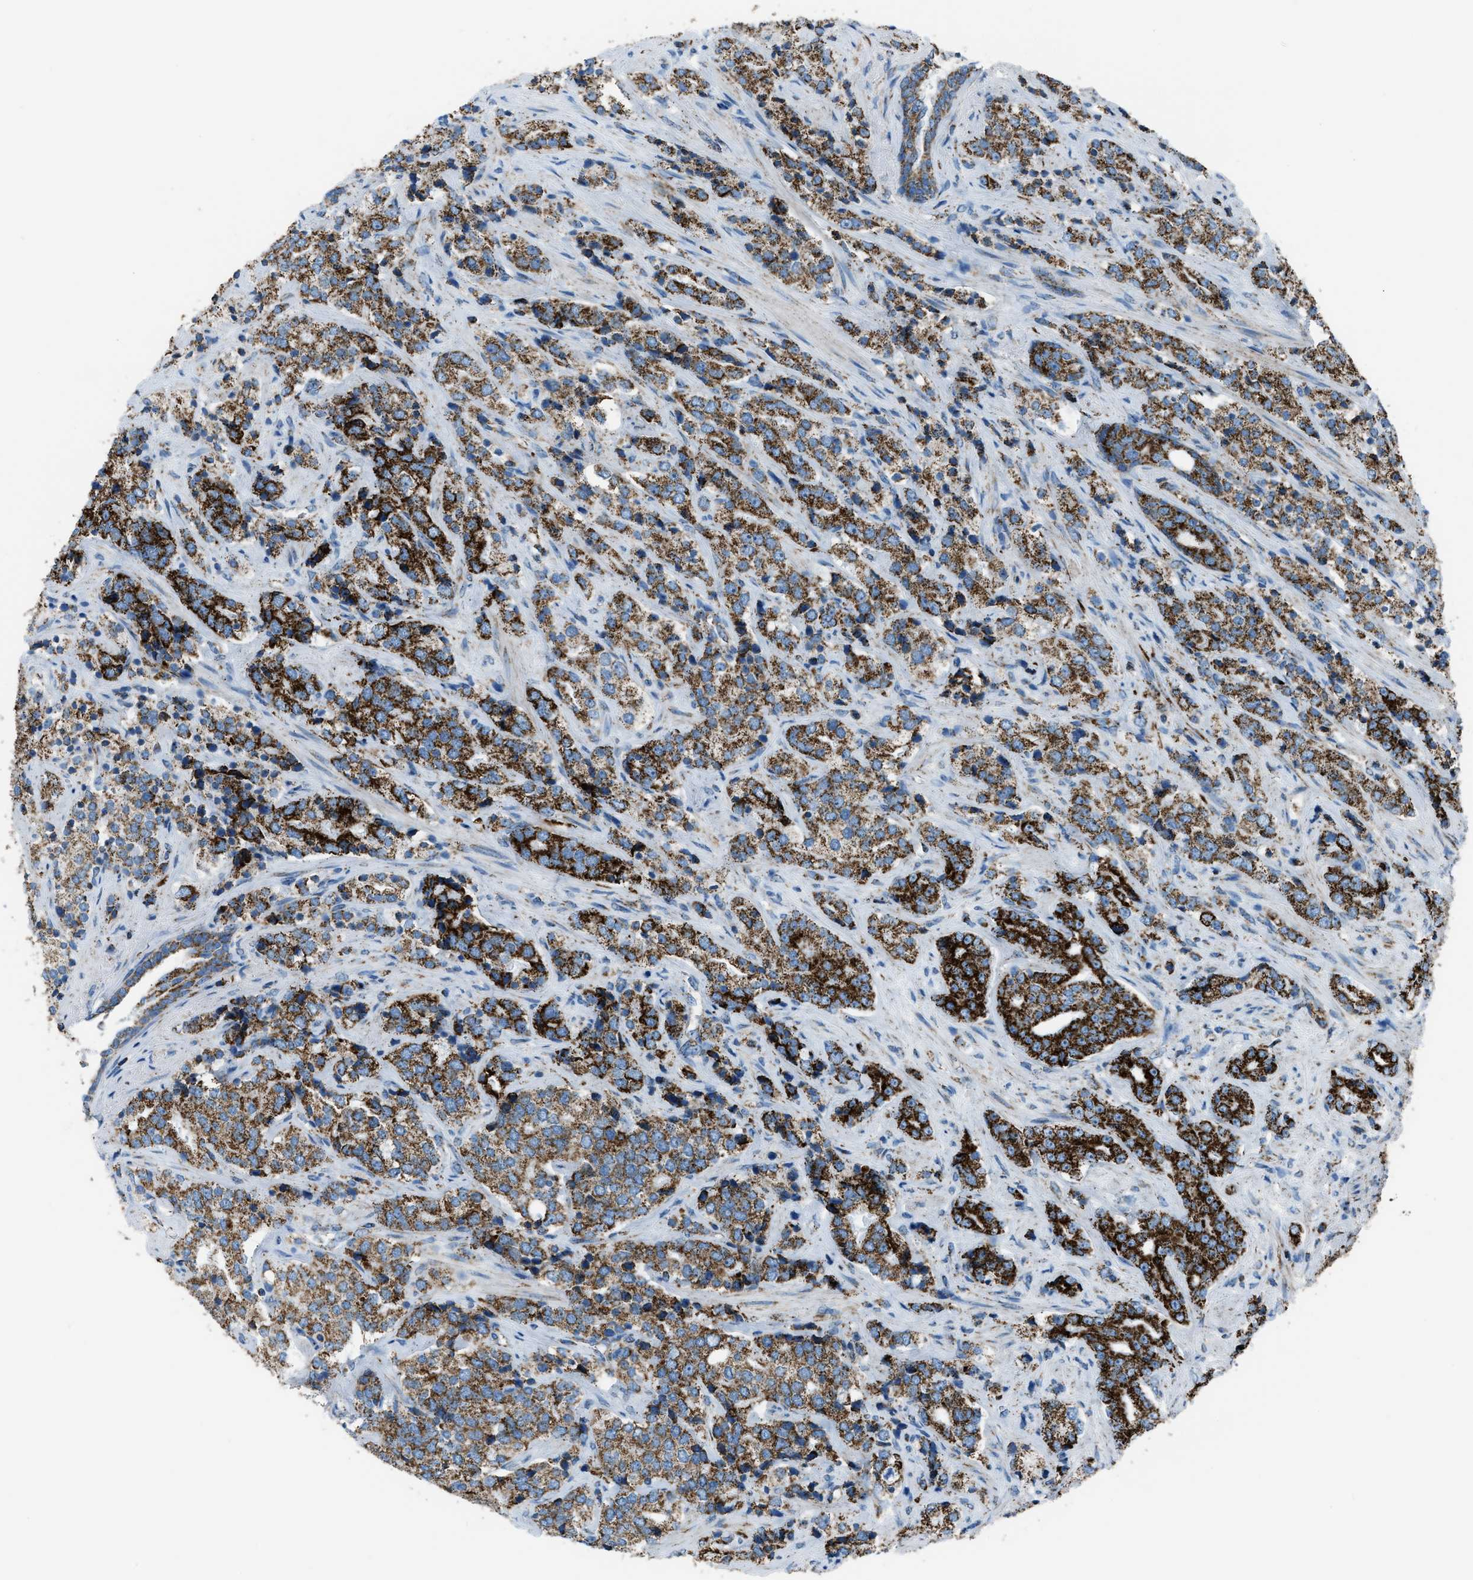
{"staining": {"intensity": "strong", "quantity": ">75%", "location": "cytoplasmic/membranous"}, "tissue": "prostate cancer", "cell_type": "Tumor cells", "image_type": "cancer", "snomed": [{"axis": "morphology", "description": "Adenocarcinoma, High grade"}, {"axis": "topography", "description": "Prostate"}], "caption": "Immunohistochemical staining of prostate cancer (high-grade adenocarcinoma) exhibits strong cytoplasmic/membranous protein expression in approximately >75% of tumor cells.", "gene": "MDH2", "patient": {"sex": "male", "age": 71}}